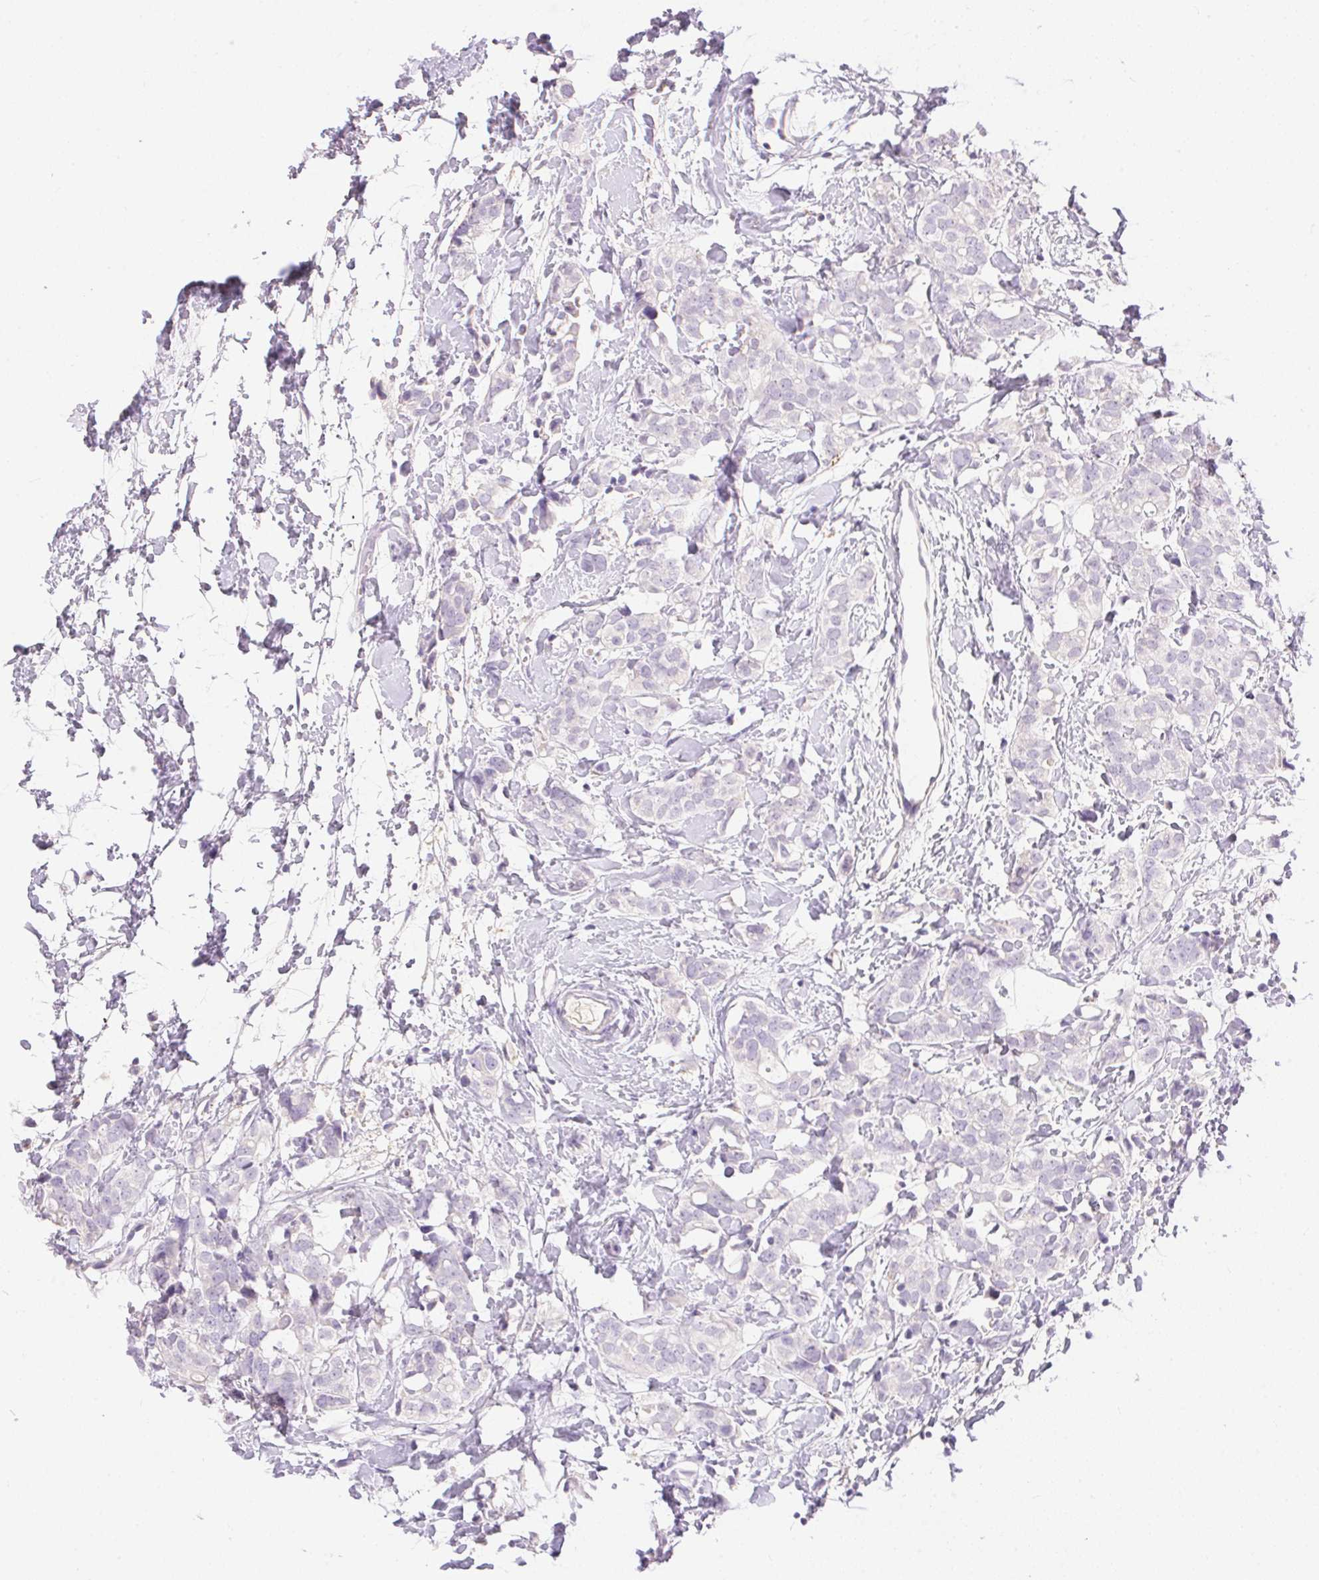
{"staining": {"intensity": "negative", "quantity": "none", "location": "none"}, "tissue": "breast cancer", "cell_type": "Tumor cells", "image_type": "cancer", "snomed": [{"axis": "morphology", "description": "Duct carcinoma"}, {"axis": "topography", "description": "Breast"}], "caption": "High power microscopy image of an immunohistochemistry (IHC) photomicrograph of breast cancer, revealing no significant staining in tumor cells.", "gene": "PNLIPRP3", "patient": {"sex": "female", "age": 40}}